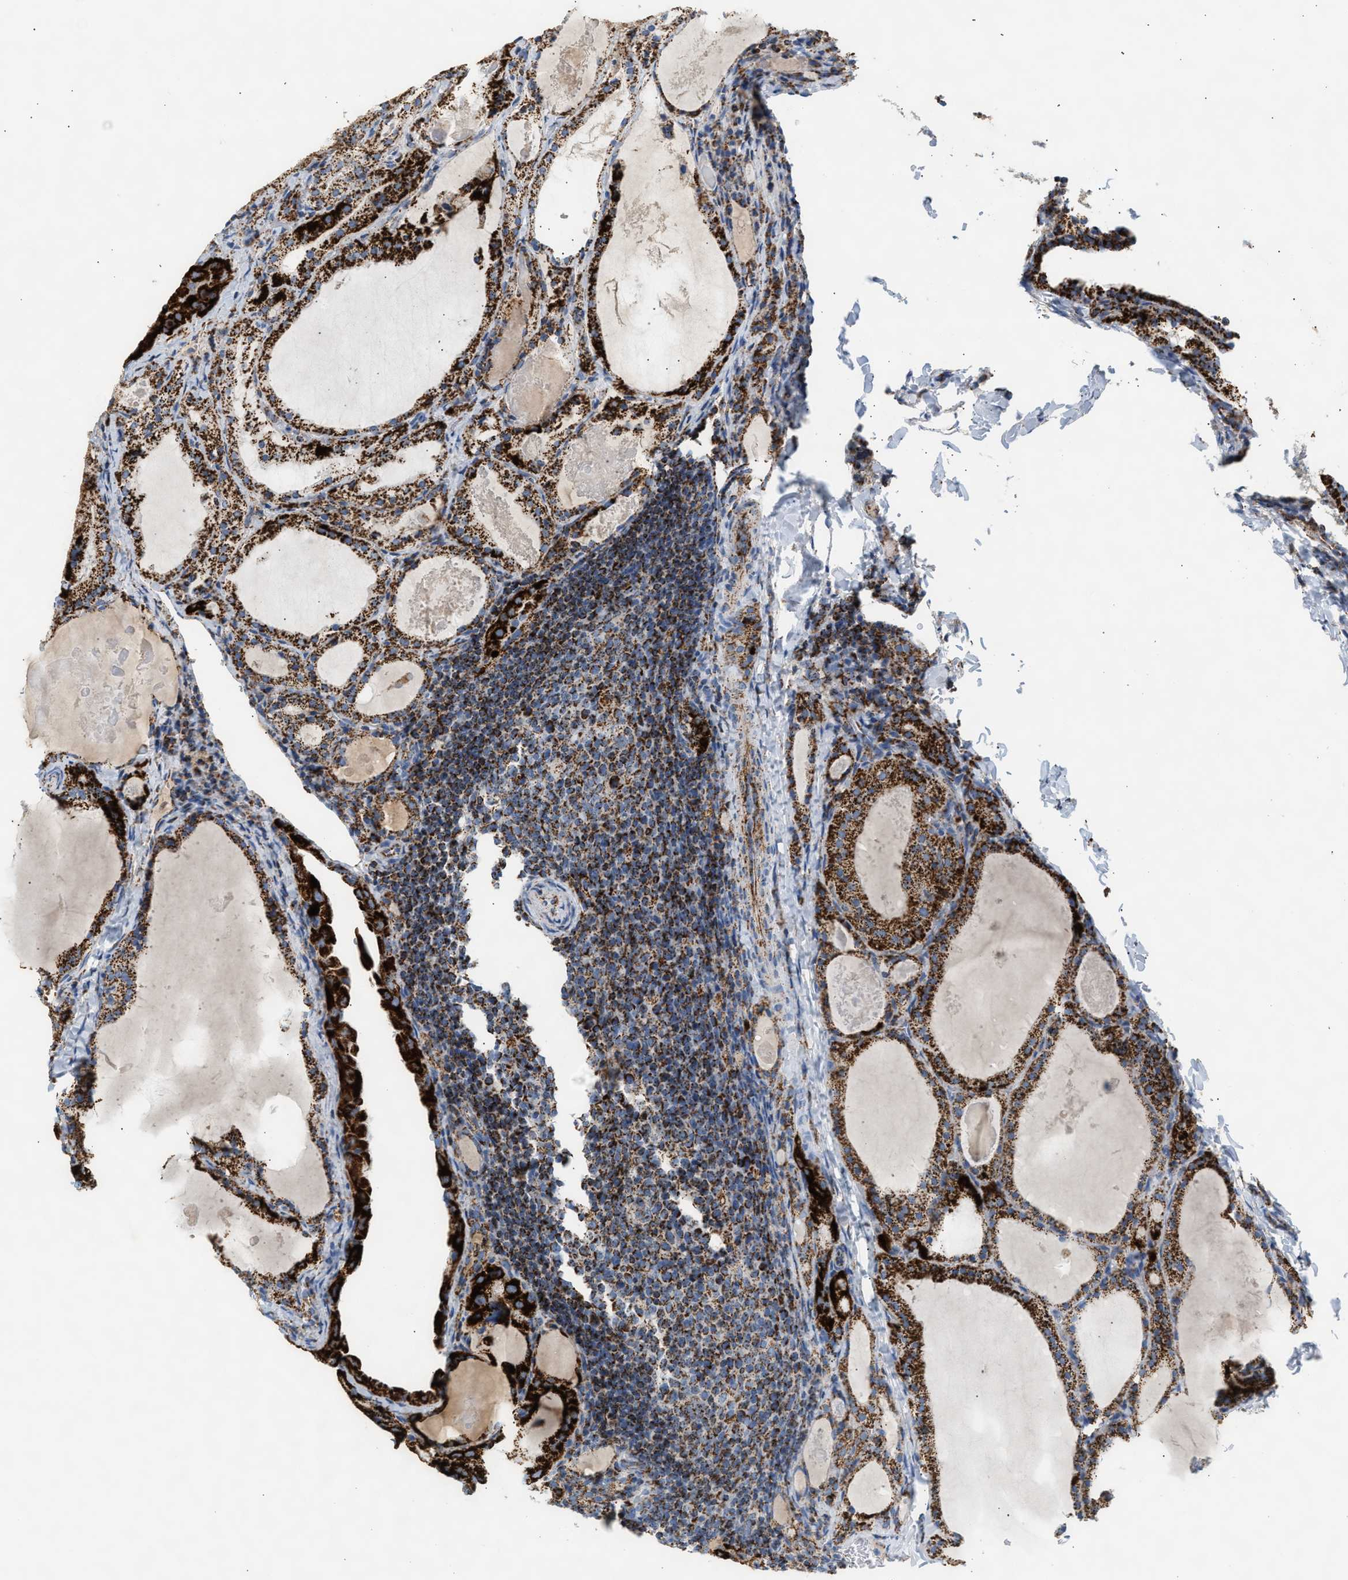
{"staining": {"intensity": "strong", "quantity": ">75%", "location": "cytoplasmic/membranous"}, "tissue": "thyroid cancer", "cell_type": "Tumor cells", "image_type": "cancer", "snomed": [{"axis": "morphology", "description": "Papillary adenocarcinoma, NOS"}, {"axis": "topography", "description": "Thyroid gland"}], "caption": "Human thyroid cancer stained with a brown dye demonstrates strong cytoplasmic/membranous positive positivity in about >75% of tumor cells.", "gene": "OGDH", "patient": {"sex": "female", "age": 42}}